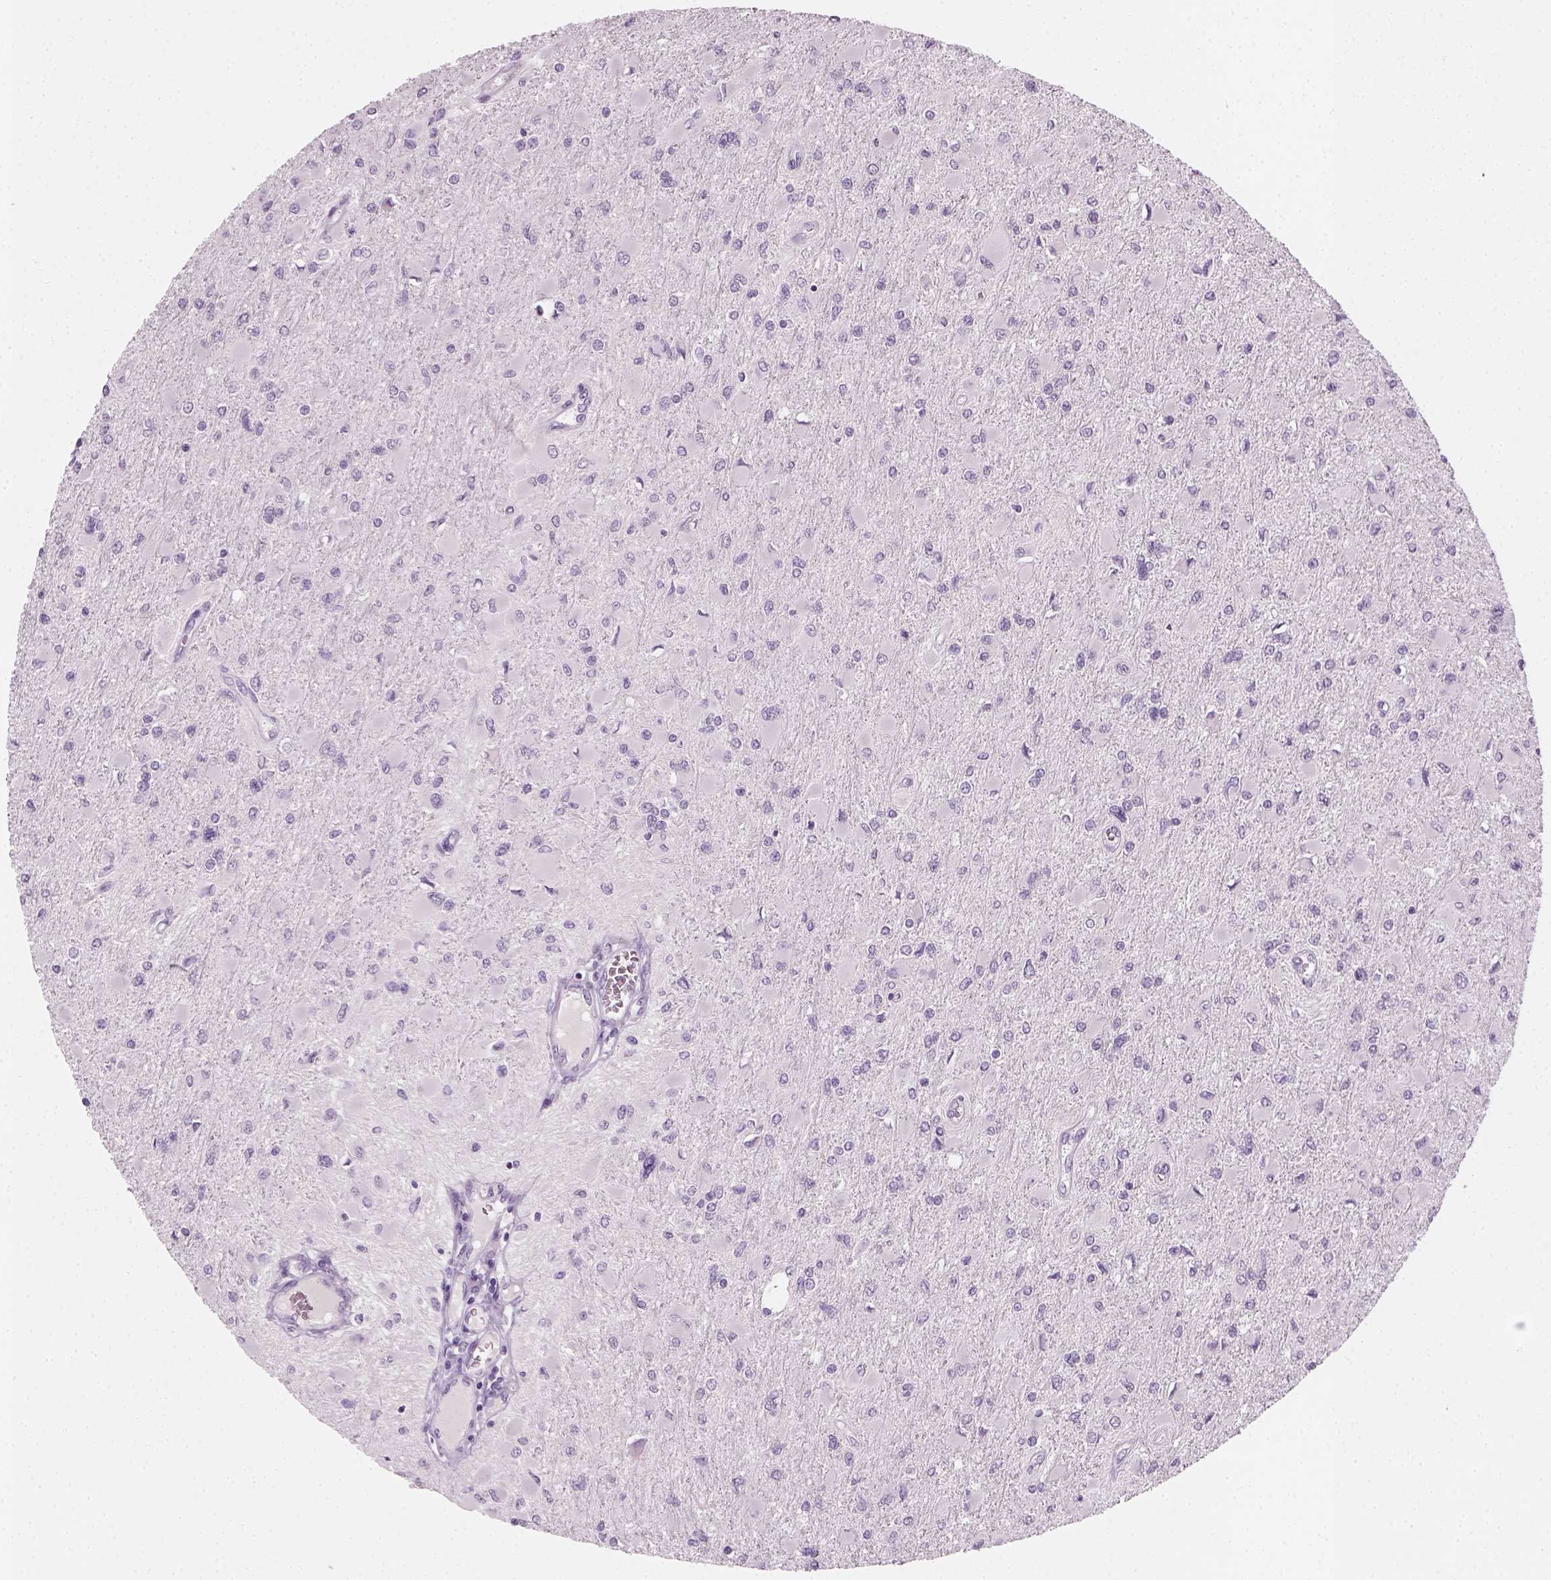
{"staining": {"intensity": "negative", "quantity": "none", "location": "none"}, "tissue": "glioma", "cell_type": "Tumor cells", "image_type": "cancer", "snomed": [{"axis": "morphology", "description": "Glioma, malignant, High grade"}, {"axis": "topography", "description": "Cerebral cortex"}], "caption": "Photomicrograph shows no significant protein positivity in tumor cells of glioma.", "gene": "TH", "patient": {"sex": "female", "age": 36}}